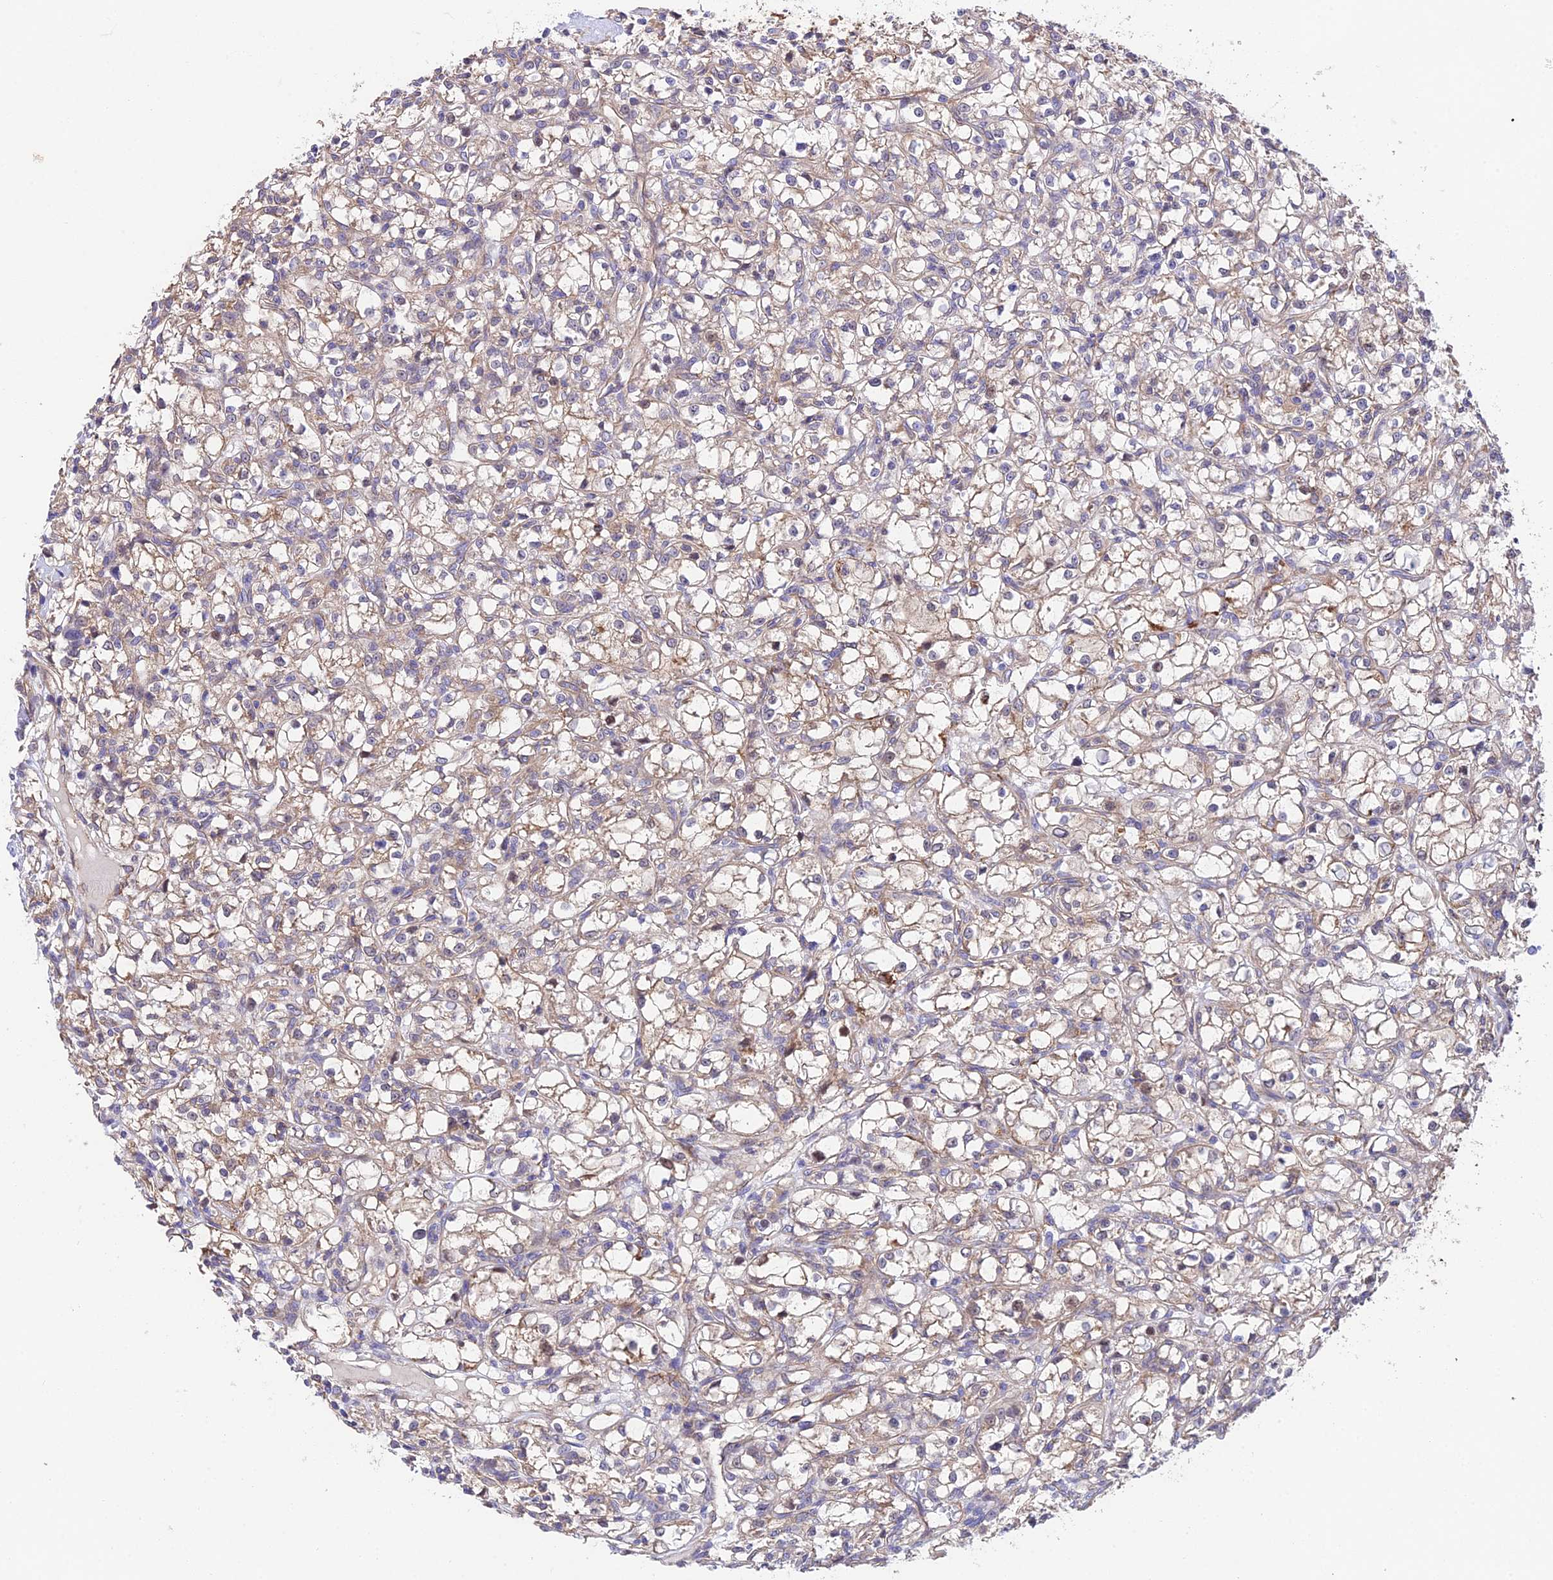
{"staining": {"intensity": "weak", "quantity": "25%-75%", "location": "cytoplasmic/membranous"}, "tissue": "renal cancer", "cell_type": "Tumor cells", "image_type": "cancer", "snomed": [{"axis": "morphology", "description": "Adenocarcinoma, NOS"}, {"axis": "topography", "description": "Kidney"}], "caption": "This is a micrograph of immunohistochemistry (IHC) staining of renal cancer, which shows weak positivity in the cytoplasmic/membranous of tumor cells.", "gene": "QRFP", "patient": {"sex": "female", "age": 59}}